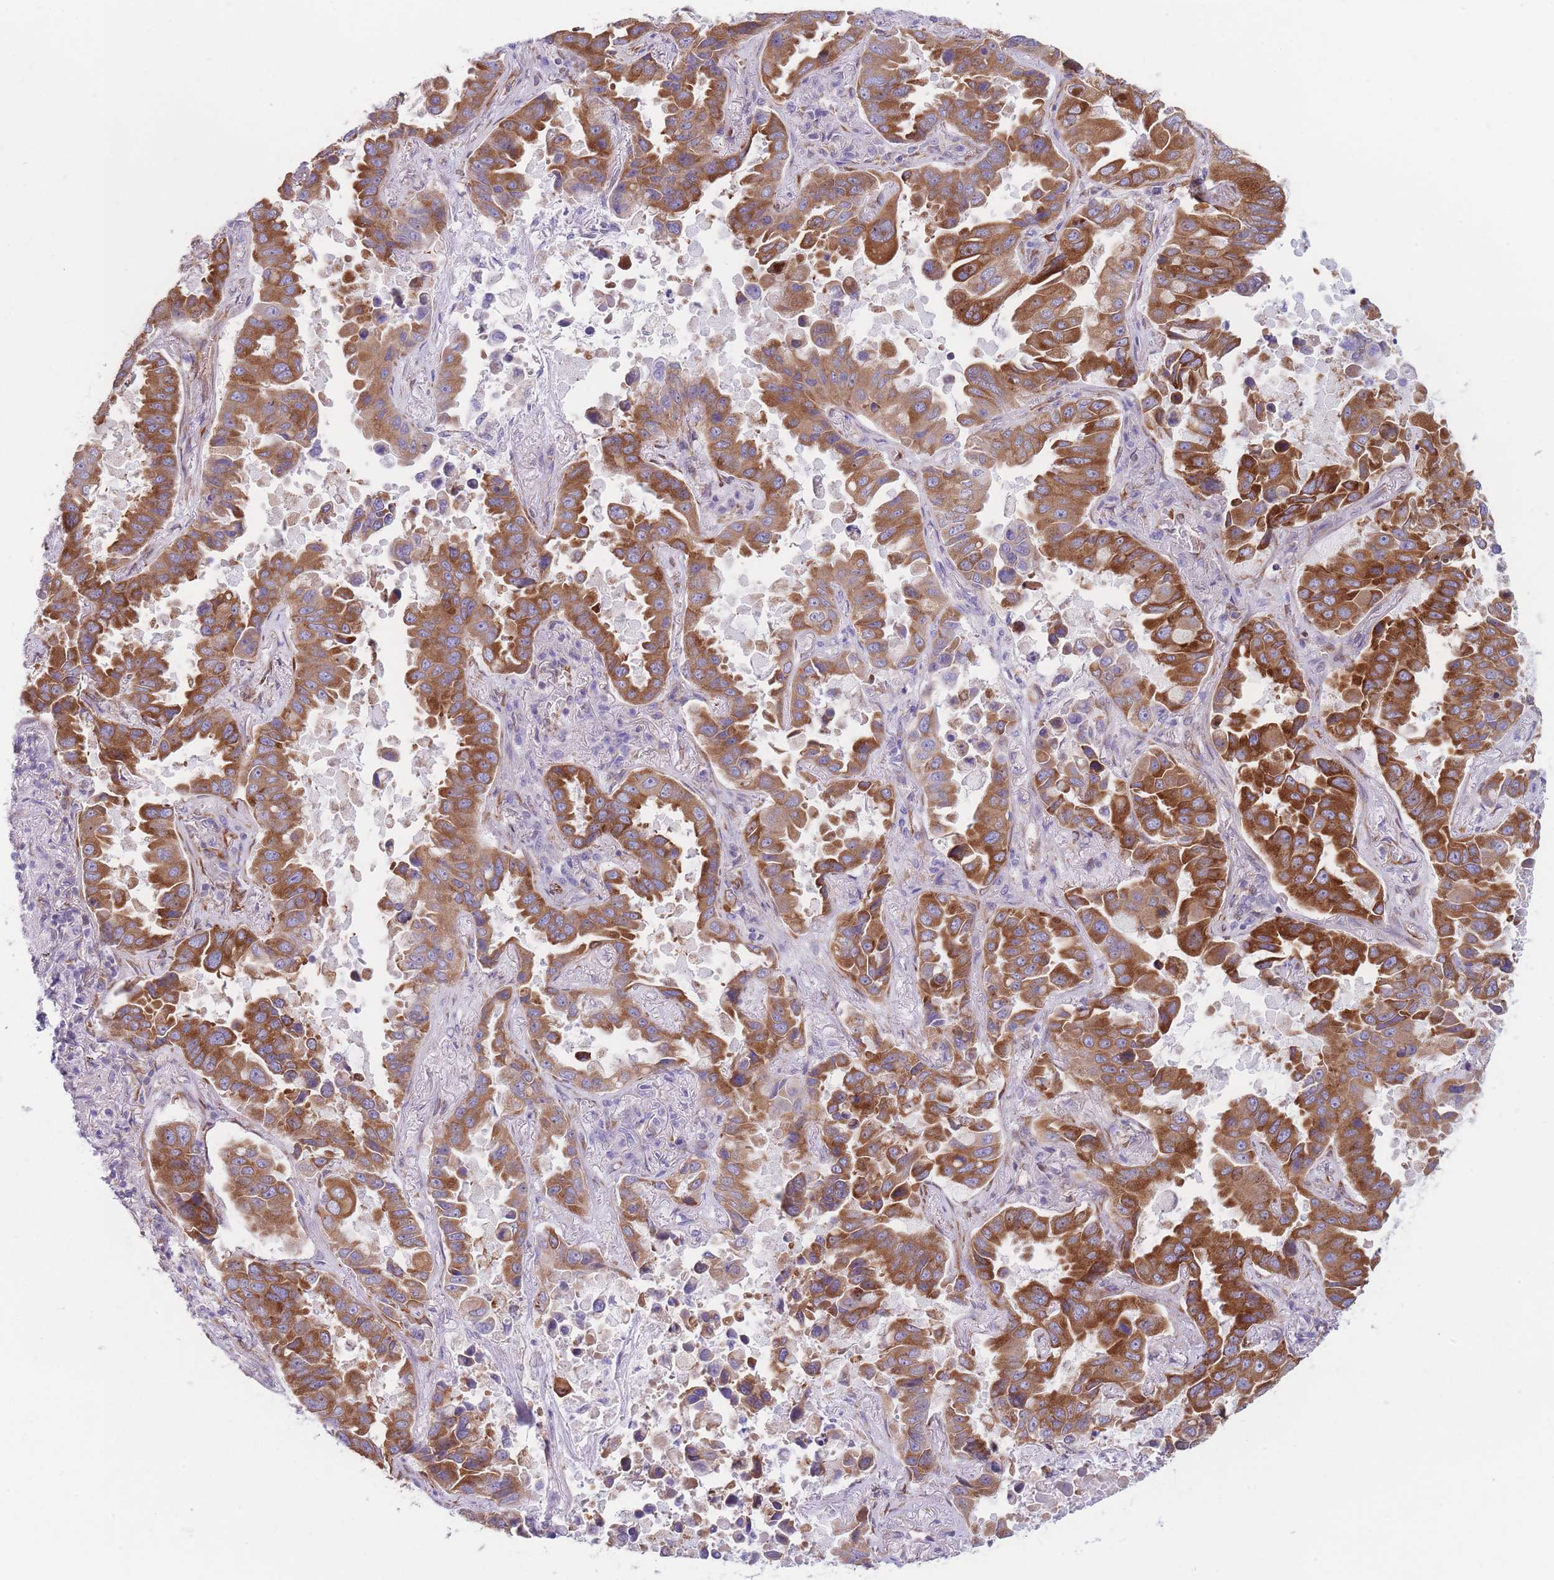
{"staining": {"intensity": "strong", "quantity": ">75%", "location": "cytoplasmic/membranous"}, "tissue": "lung cancer", "cell_type": "Tumor cells", "image_type": "cancer", "snomed": [{"axis": "morphology", "description": "Adenocarcinoma, NOS"}, {"axis": "topography", "description": "Lung"}], "caption": "DAB immunohistochemical staining of lung adenocarcinoma displays strong cytoplasmic/membranous protein positivity in approximately >75% of tumor cells.", "gene": "AK9", "patient": {"sex": "male", "age": 64}}